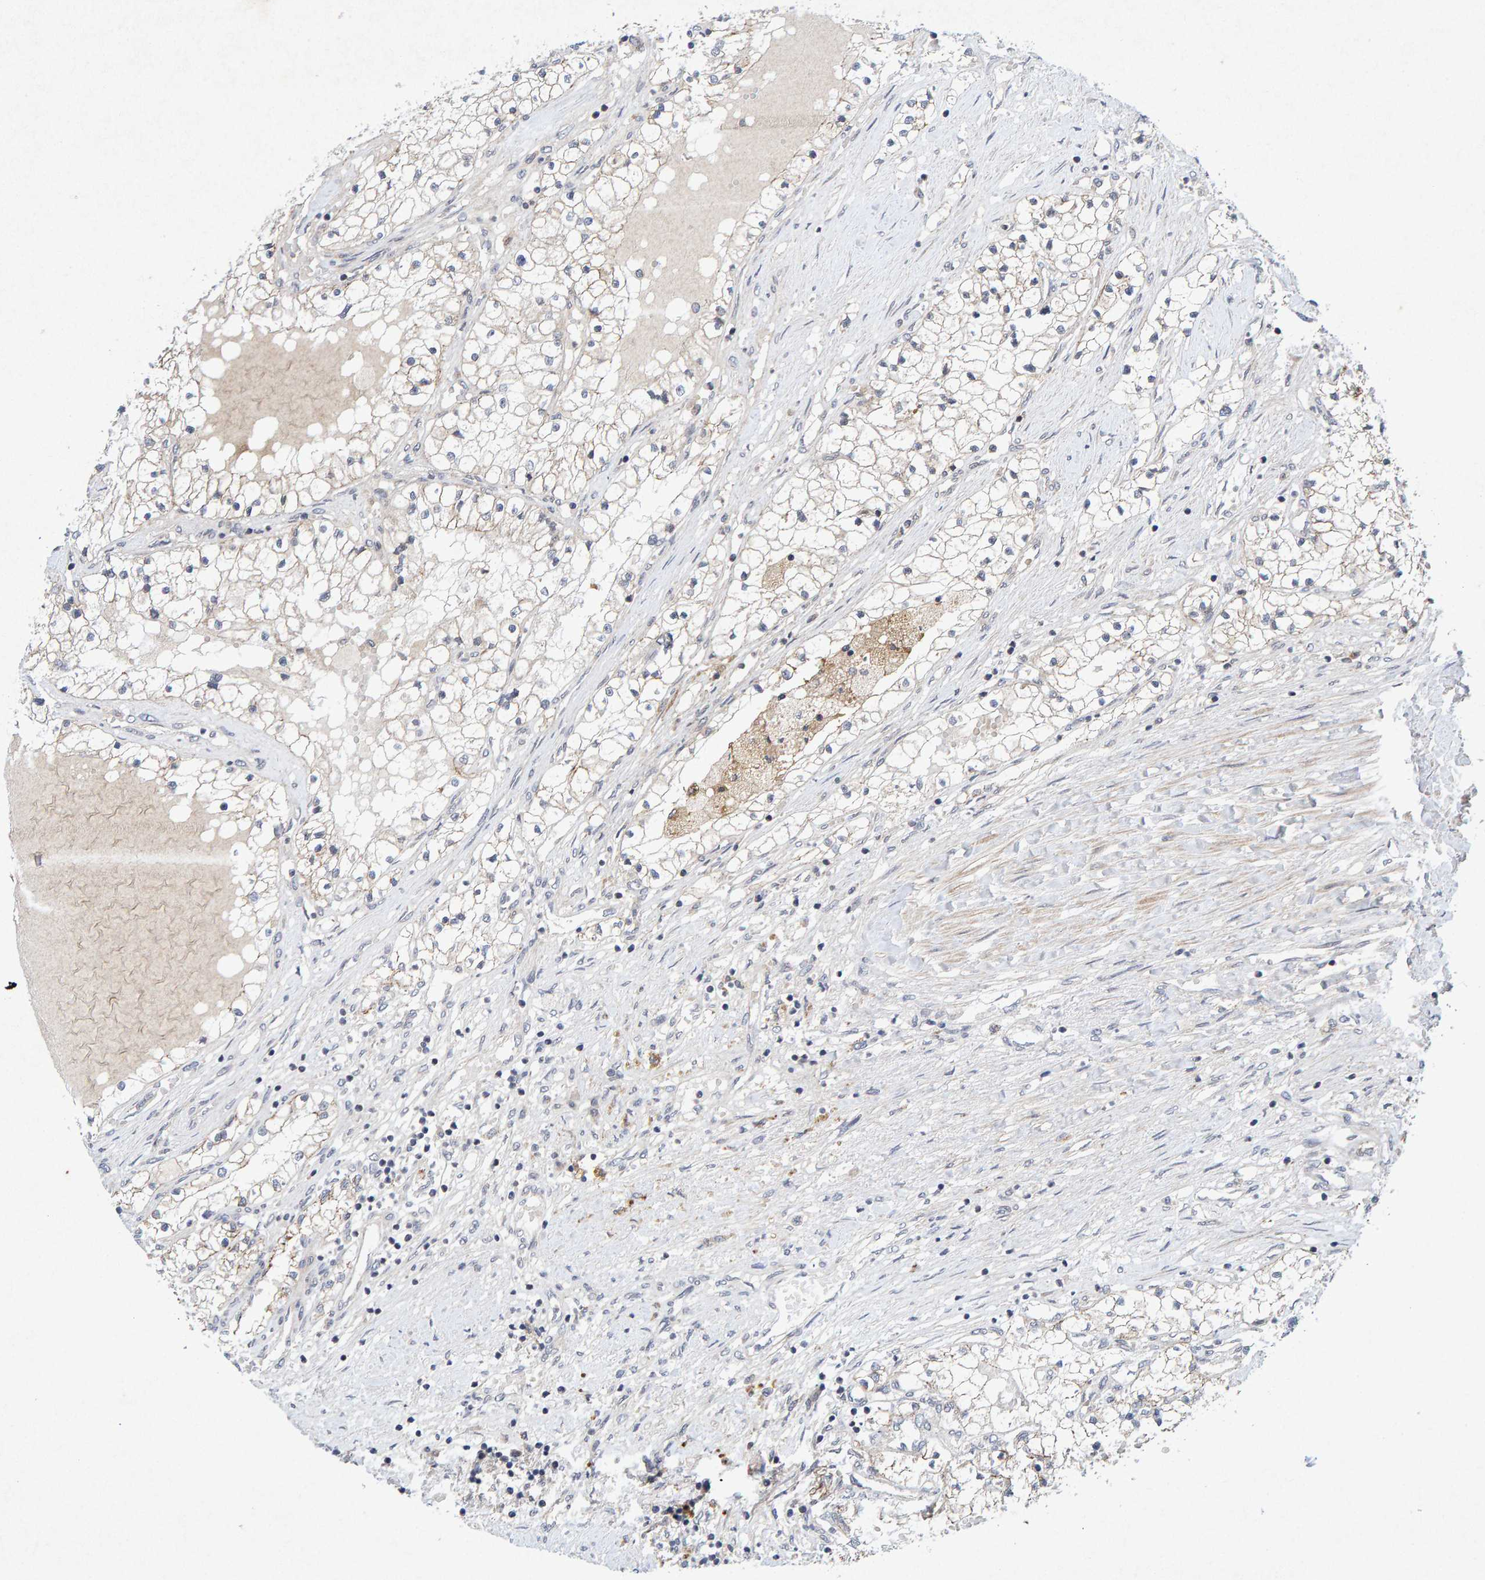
{"staining": {"intensity": "weak", "quantity": ">75%", "location": "cytoplasmic/membranous"}, "tissue": "renal cancer", "cell_type": "Tumor cells", "image_type": "cancer", "snomed": [{"axis": "morphology", "description": "Adenocarcinoma, NOS"}, {"axis": "topography", "description": "Kidney"}], "caption": "Immunohistochemistry of human adenocarcinoma (renal) exhibits low levels of weak cytoplasmic/membranous staining in about >75% of tumor cells. The staining was performed using DAB, with brown indicating positive protein expression. Nuclei are stained blue with hematoxylin.", "gene": "CDH2", "patient": {"sex": "male", "age": 68}}